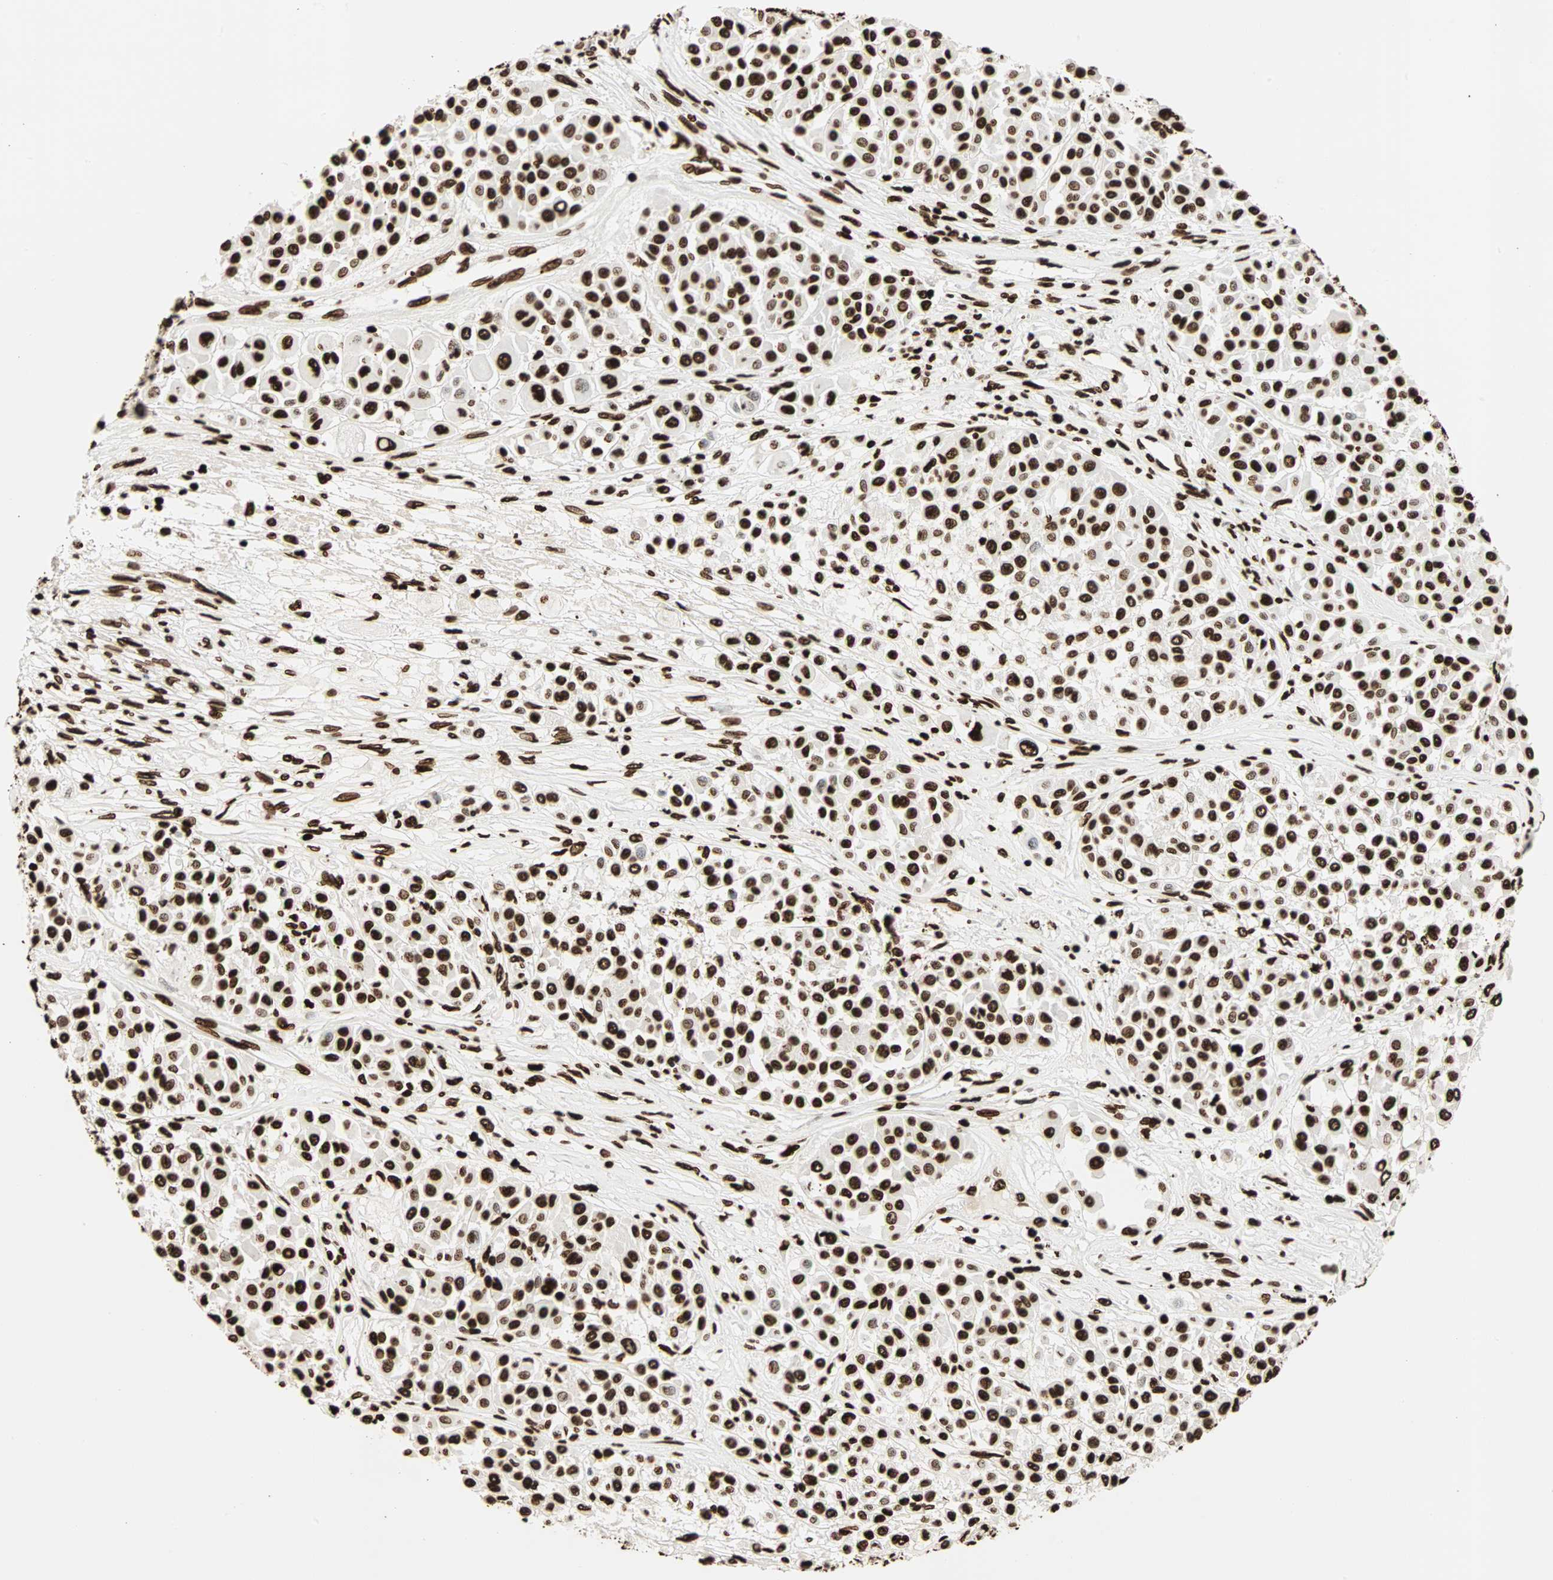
{"staining": {"intensity": "strong", "quantity": ">75%", "location": "nuclear"}, "tissue": "melanoma", "cell_type": "Tumor cells", "image_type": "cancer", "snomed": [{"axis": "morphology", "description": "Malignant melanoma, Metastatic site"}, {"axis": "topography", "description": "Soft tissue"}], "caption": "Immunohistochemistry (IHC) (DAB (3,3'-diaminobenzidine)) staining of malignant melanoma (metastatic site) exhibits strong nuclear protein staining in approximately >75% of tumor cells. The staining is performed using DAB (3,3'-diaminobenzidine) brown chromogen to label protein expression. The nuclei are counter-stained blue using hematoxylin.", "gene": "GLI2", "patient": {"sex": "male", "age": 41}}